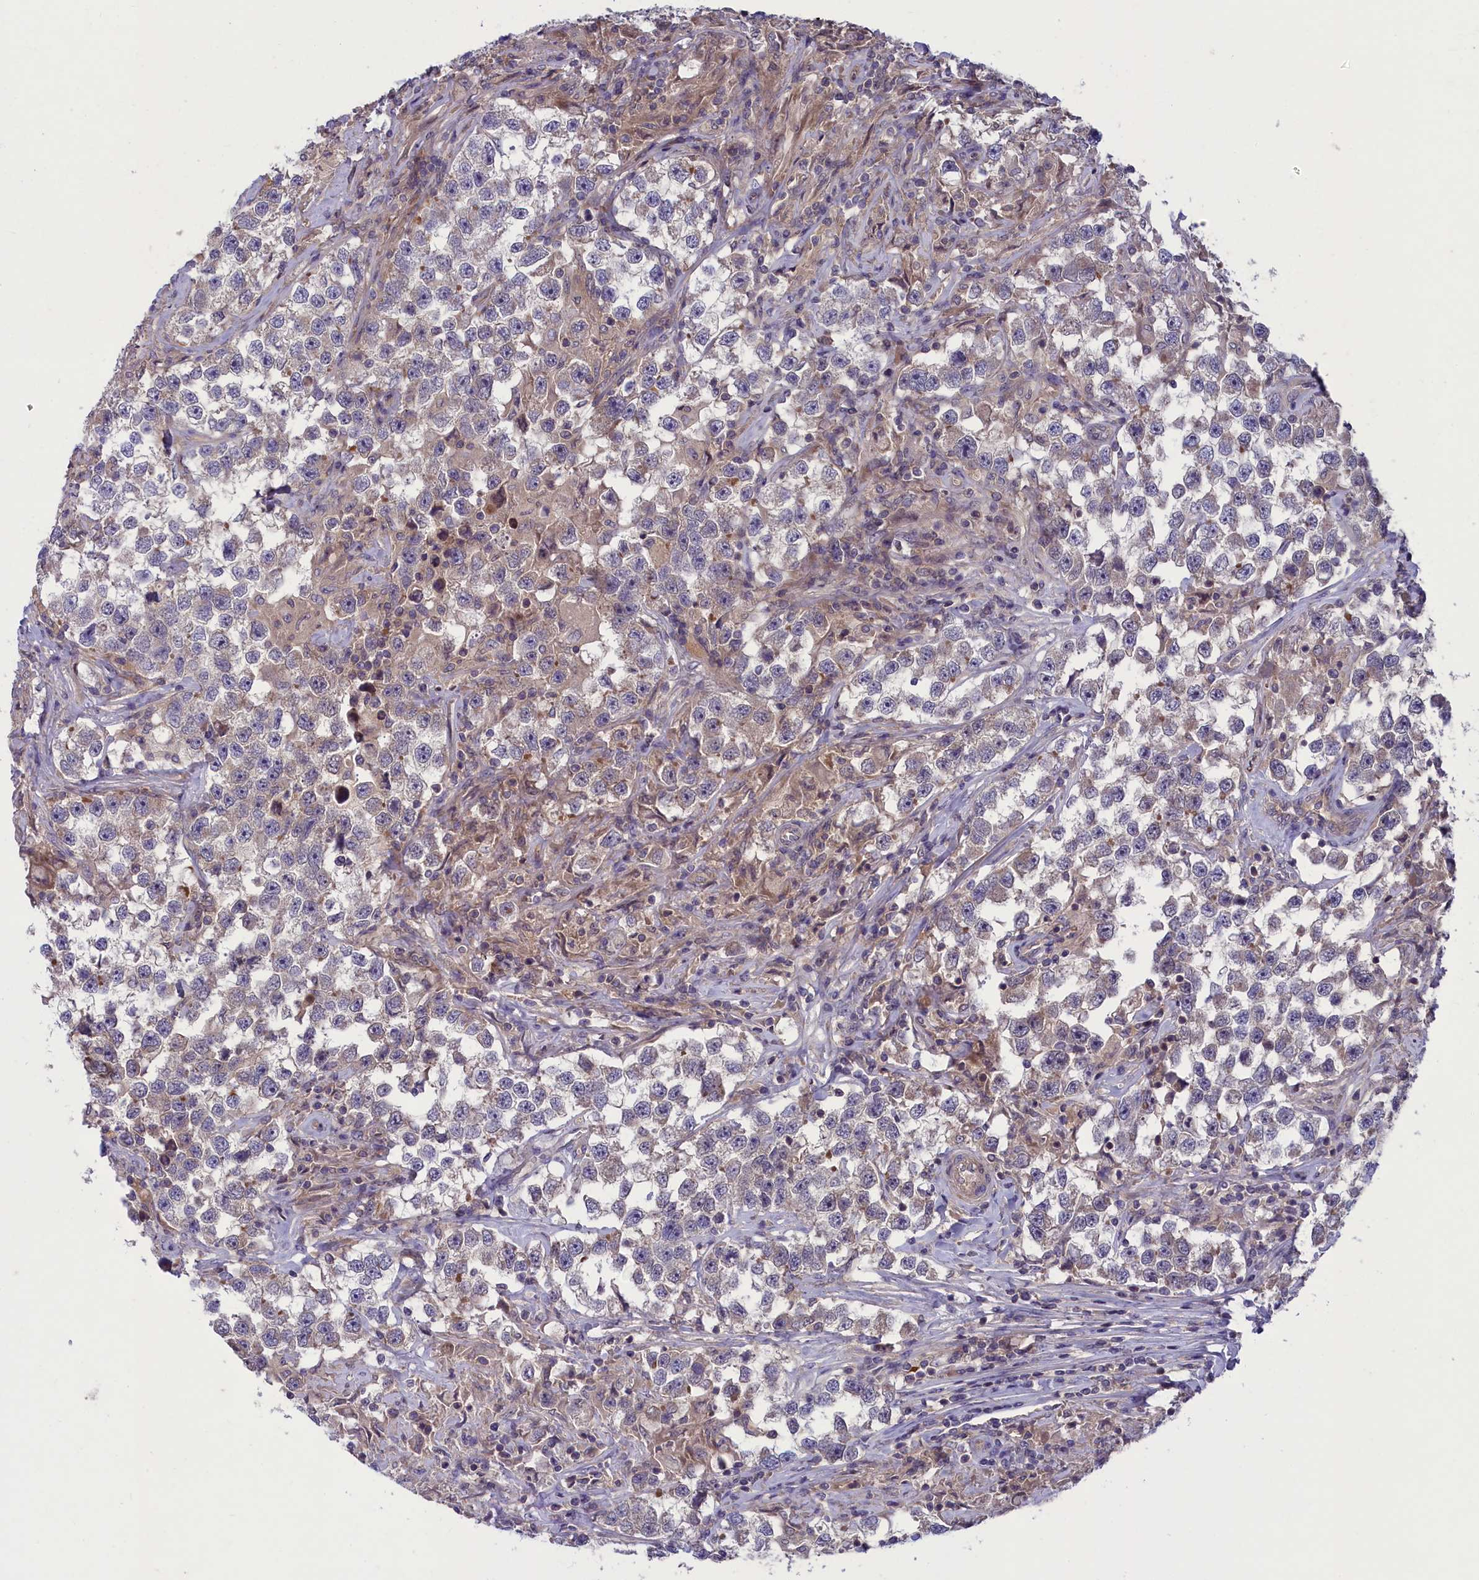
{"staining": {"intensity": "weak", "quantity": "25%-75%", "location": "cytoplasmic/membranous"}, "tissue": "testis cancer", "cell_type": "Tumor cells", "image_type": "cancer", "snomed": [{"axis": "morphology", "description": "Seminoma, NOS"}, {"axis": "topography", "description": "Testis"}], "caption": "About 25%-75% of tumor cells in testis cancer show weak cytoplasmic/membranous protein staining as visualized by brown immunohistochemical staining.", "gene": "NUBP1", "patient": {"sex": "male", "age": 46}}